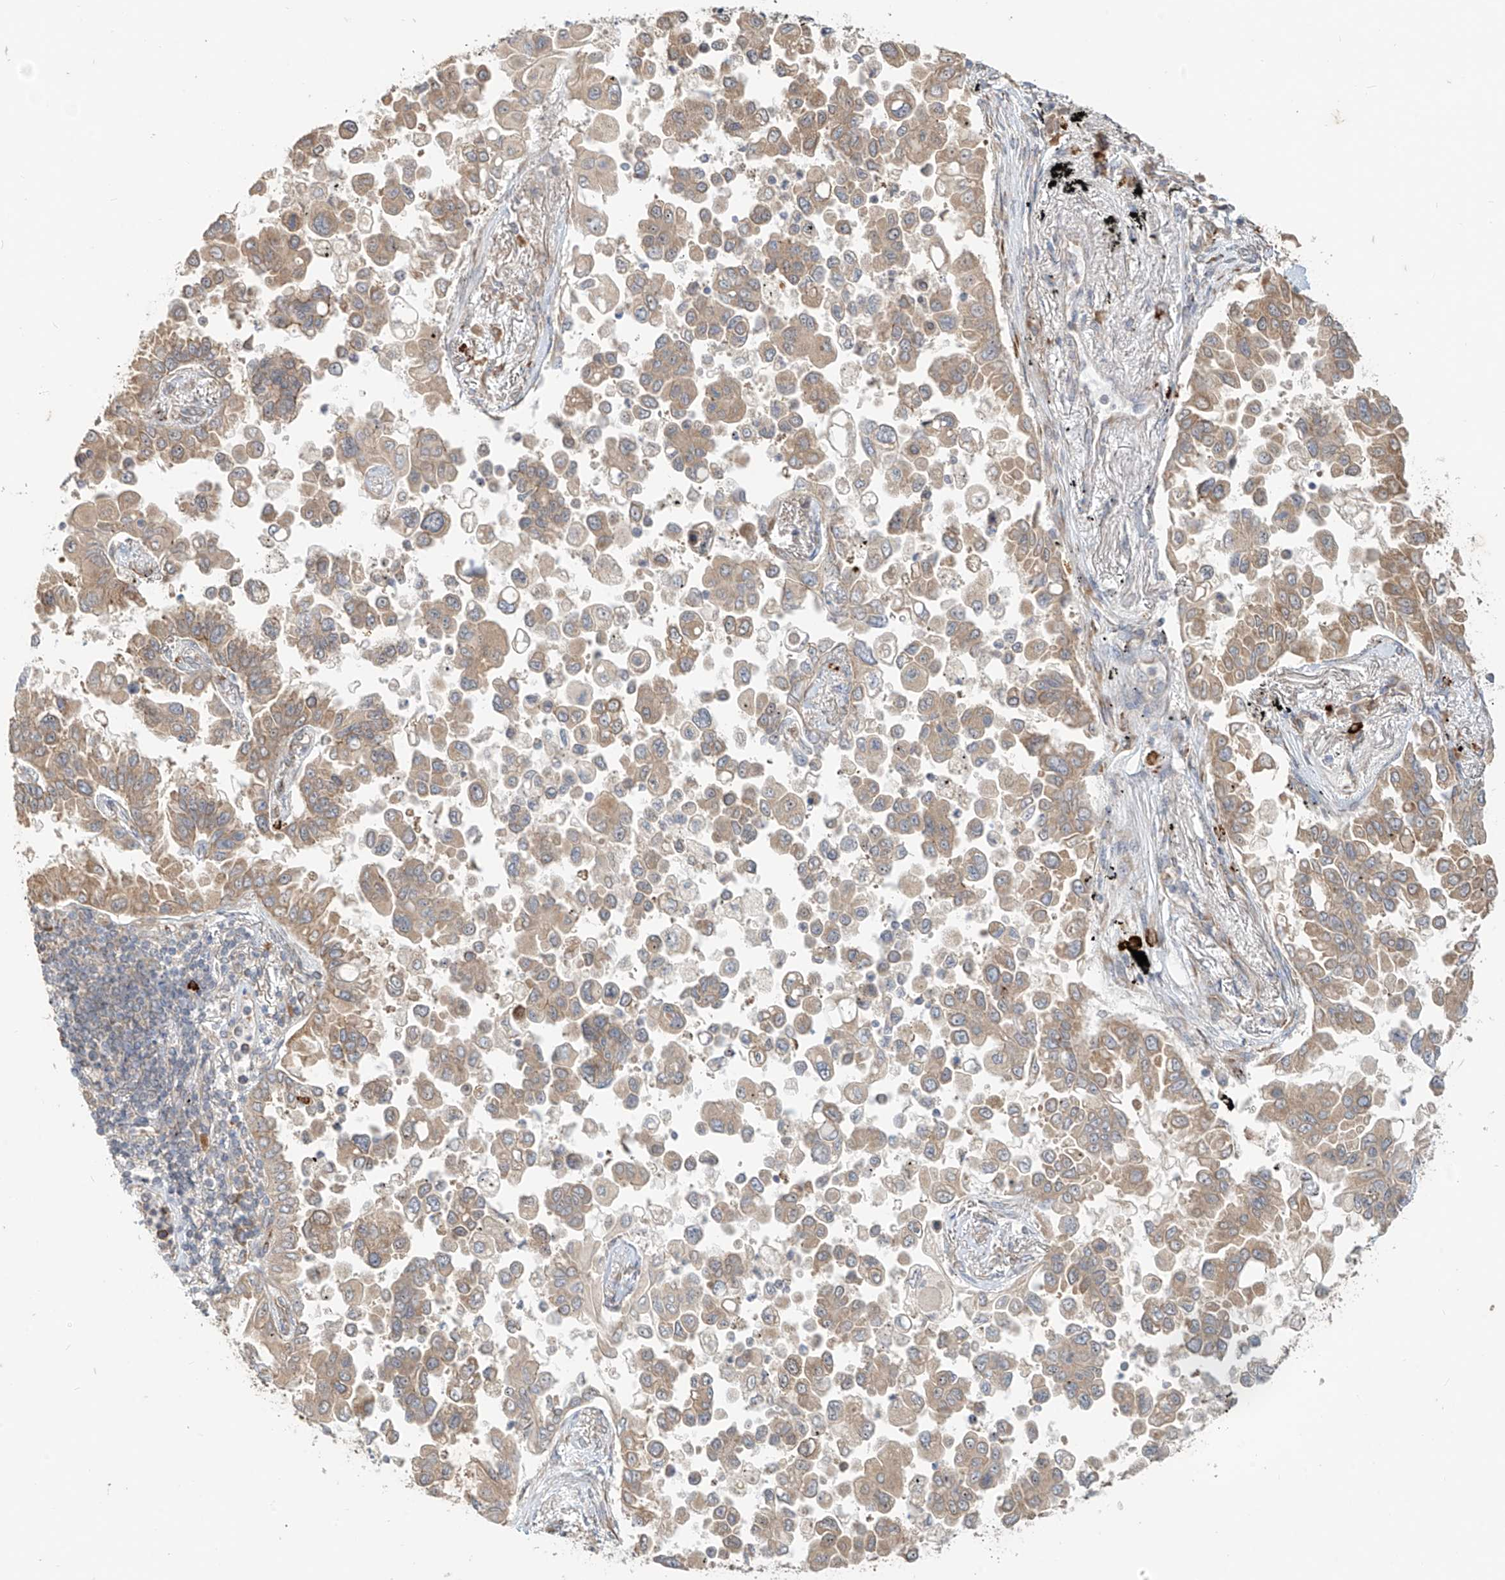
{"staining": {"intensity": "weak", "quantity": ">75%", "location": "cytoplasmic/membranous"}, "tissue": "lung cancer", "cell_type": "Tumor cells", "image_type": "cancer", "snomed": [{"axis": "morphology", "description": "Adenocarcinoma, NOS"}, {"axis": "topography", "description": "Lung"}], "caption": "Lung adenocarcinoma was stained to show a protein in brown. There is low levels of weak cytoplasmic/membranous staining in approximately >75% of tumor cells.", "gene": "MTUS2", "patient": {"sex": "female", "age": 67}}